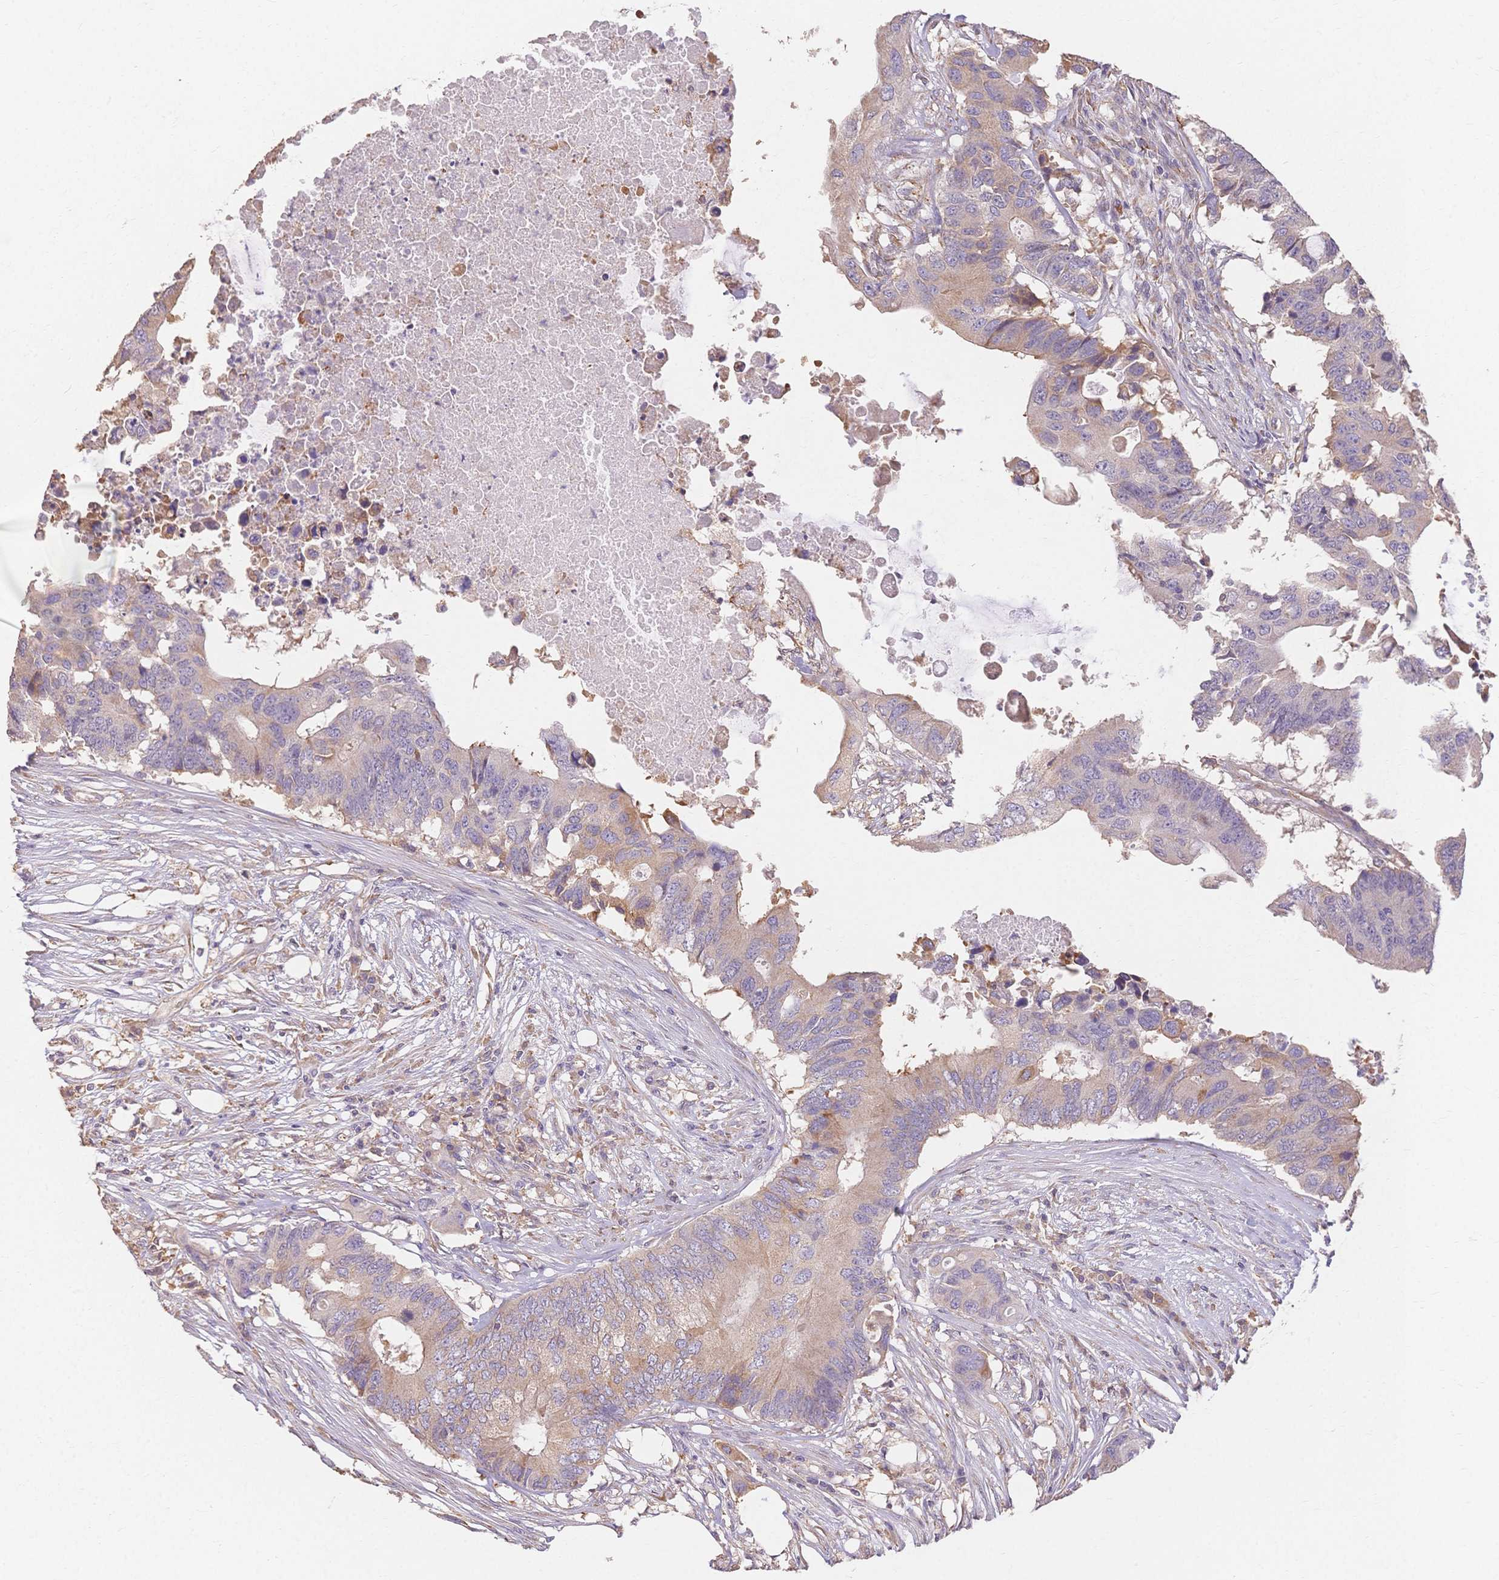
{"staining": {"intensity": "weak", "quantity": "<25%", "location": "cytoplasmic/membranous"}, "tissue": "colorectal cancer", "cell_type": "Tumor cells", "image_type": "cancer", "snomed": [{"axis": "morphology", "description": "Adenocarcinoma, NOS"}, {"axis": "topography", "description": "Colon"}], "caption": "This histopathology image is of colorectal adenocarcinoma stained with immunohistochemistry (IHC) to label a protein in brown with the nuclei are counter-stained blue. There is no staining in tumor cells.", "gene": "HS3ST5", "patient": {"sex": "male", "age": 71}}